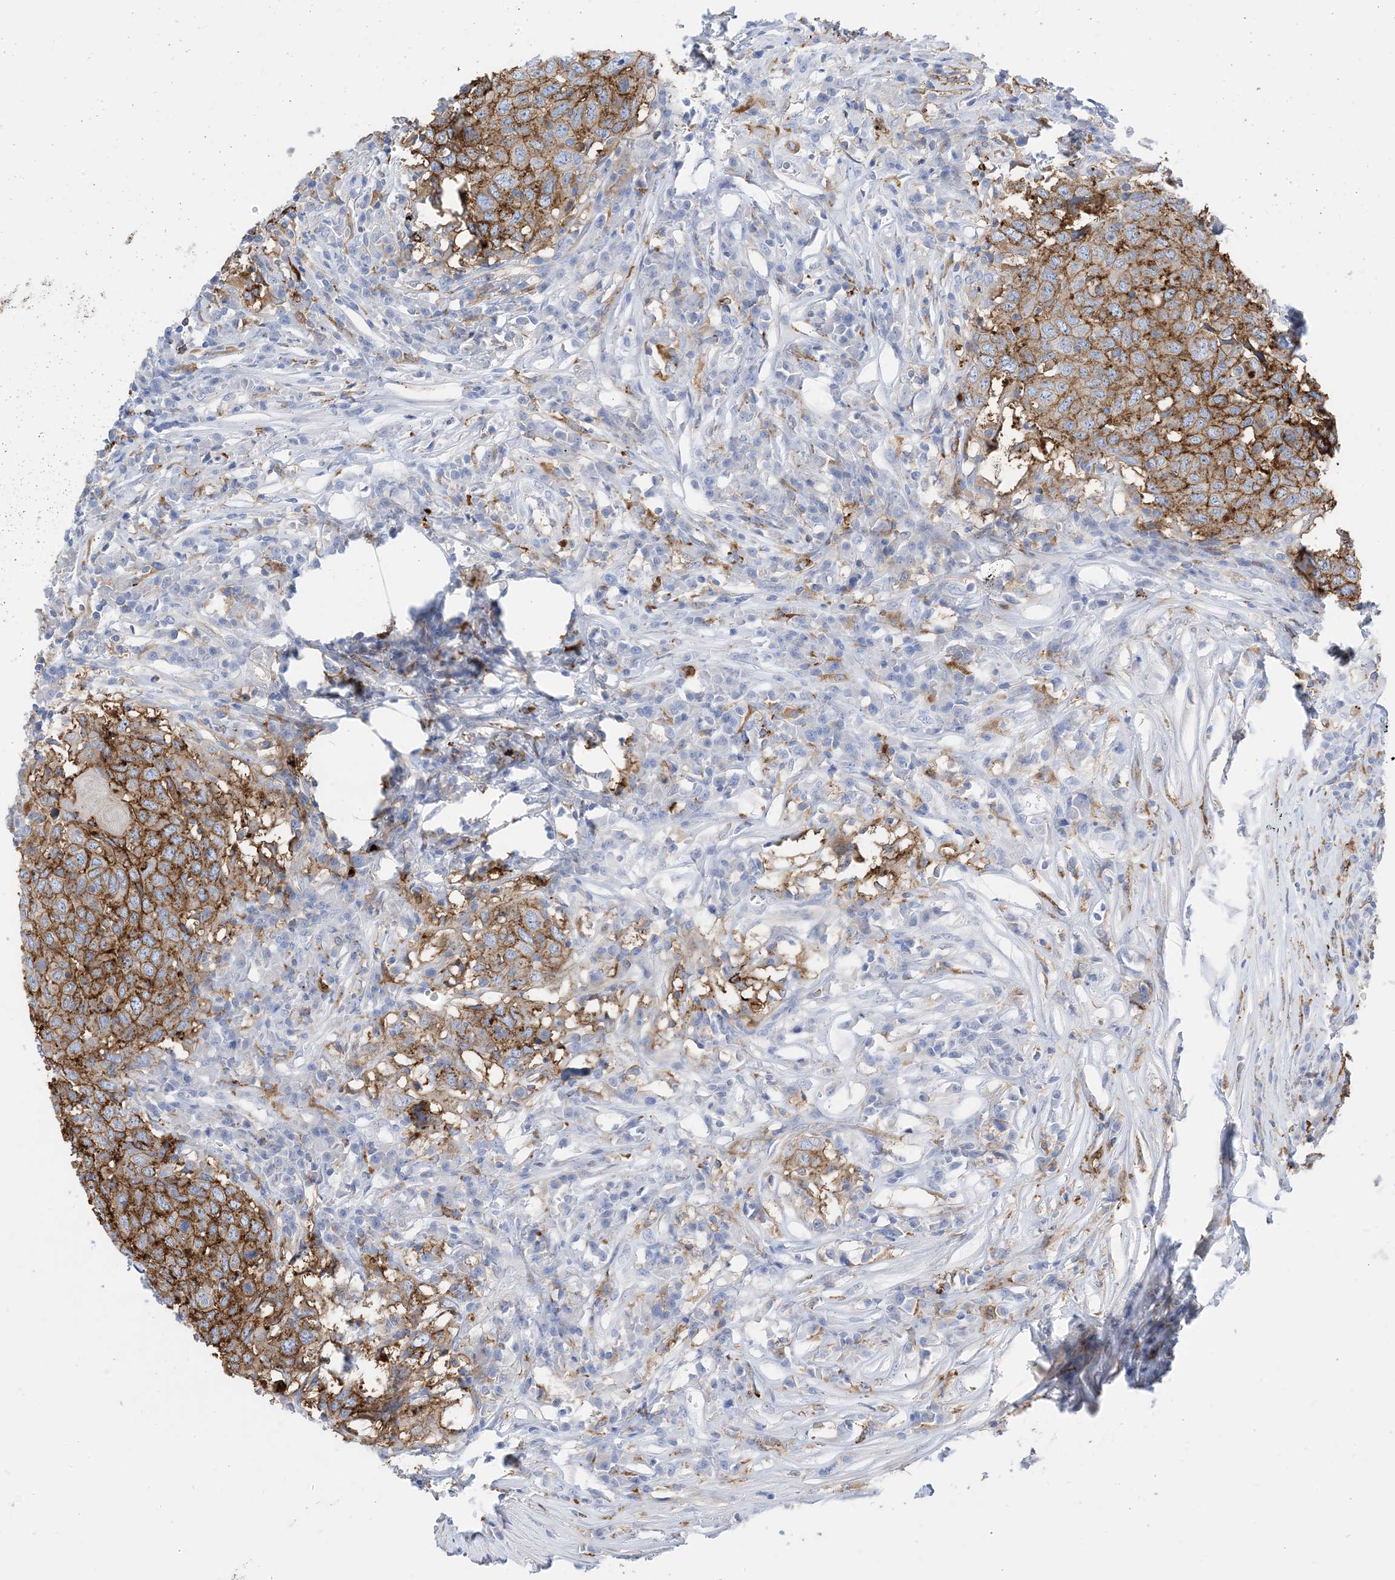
{"staining": {"intensity": "moderate", "quantity": ">75%", "location": "cytoplasmic/membranous"}, "tissue": "head and neck cancer", "cell_type": "Tumor cells", "image_type": "cancer", "snomed": [{"axis": "morphology", "description": "Squamous cell carcinoma, NOS"}, {"axis": "topography", "description": "Head-Neck"}], "caption": "Moderate cytoplasmic/membranous protein staining is present in about >75% of tumor cells in squamous cell carcinoma (head and neck).", "gene": "DPH3", "patient": {"sex": "male", "age": 66}}